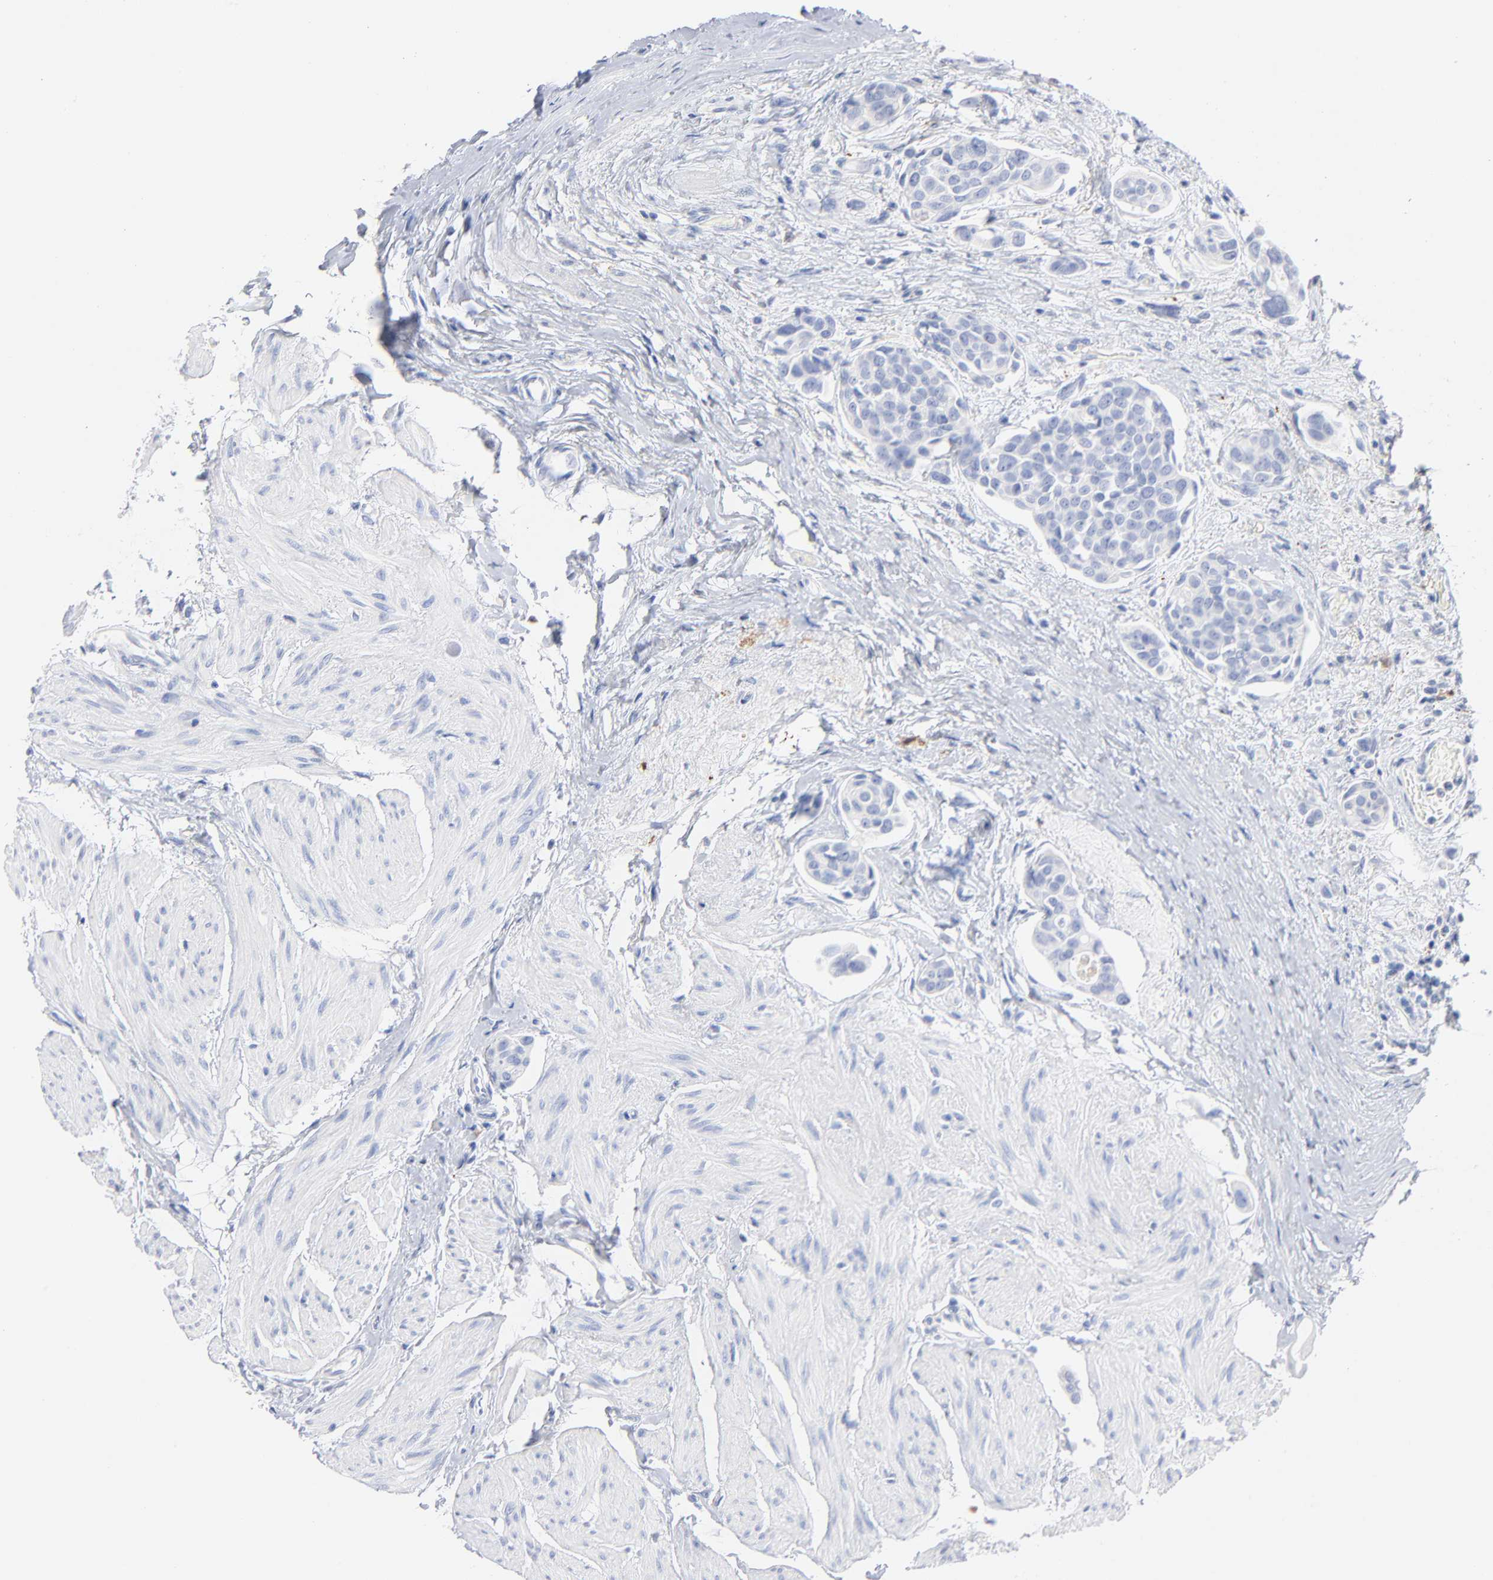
{"staining": {"intensity": "negative", "quantity": "none", "location": "none"}, "tissue": "urothelial cancer", "cell_type": "Tumor cells", "image_type": "cancer", "snomed": [{"axis": "morphology", "description": "Urothelial carcinoma, High grade"}, {"axis": "topography", "description": "Urinary bladder"}], "caption": "Immunohistochemical staining of high-grade urothelial carcinoma demonstrates no significant expression in tumor cells. (DAB (3,3'-diaminobenzidine) IHC with hematoxylin counter stain).", "gene": "IFIT2", "patient": {"sex": "male", "age": 78}}